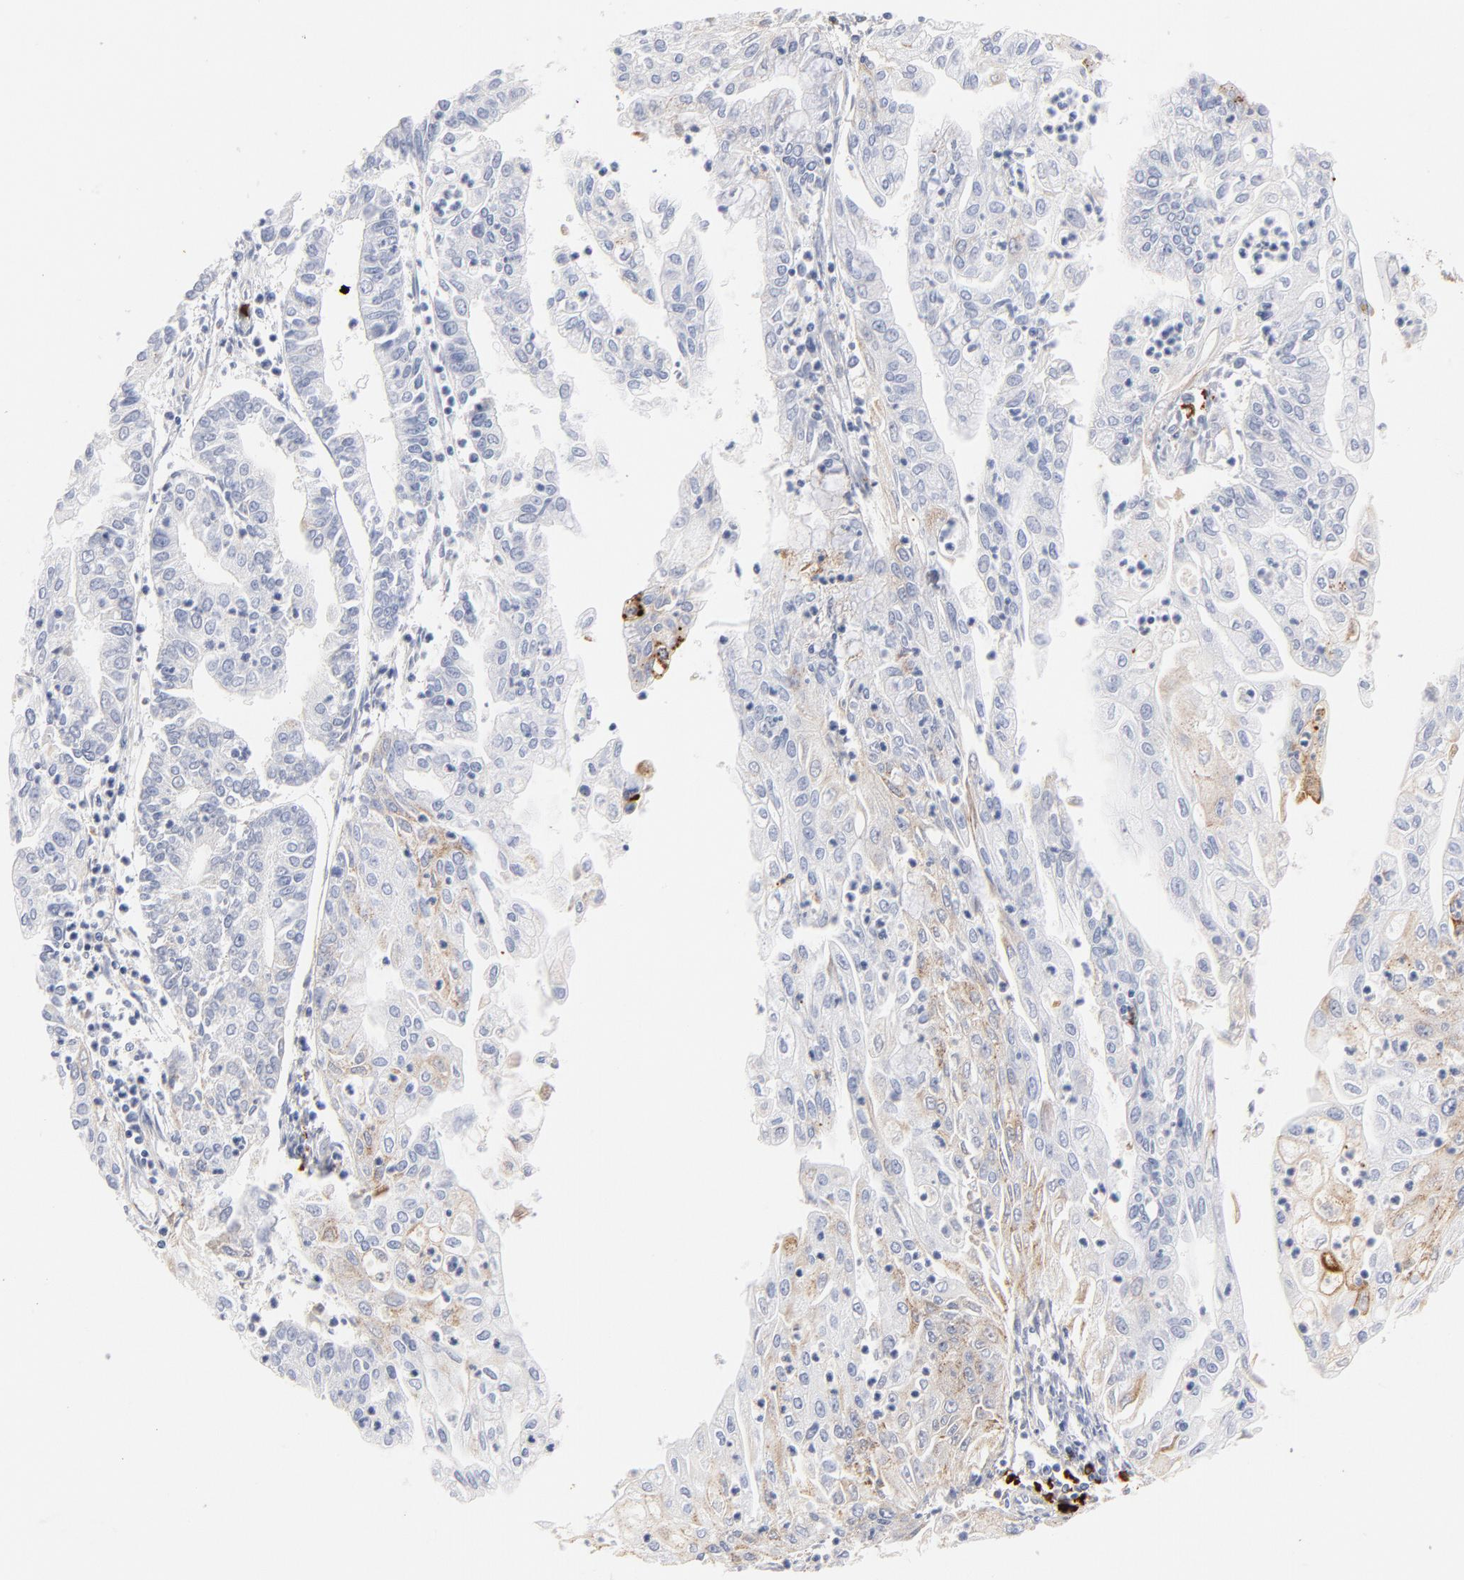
{"staining": {"intensity": "negative", "quantity": "none", "location": "none"}, "tissue": "endometrial cancer", "cell_type": "Tumor cells", "image_type": "cancer", "snomed": [{"axis": "morphology", "description": "Adenocarcinoma, NOS"}, {"axis": "topography", "description": "Endometrium"}], "caption": "Histopathology image shows no significant protein expression in tumor cells of endometrial adenocarcinoma.", "gene": "PLAT", "patient": {"sex": "female", "age": 75}}